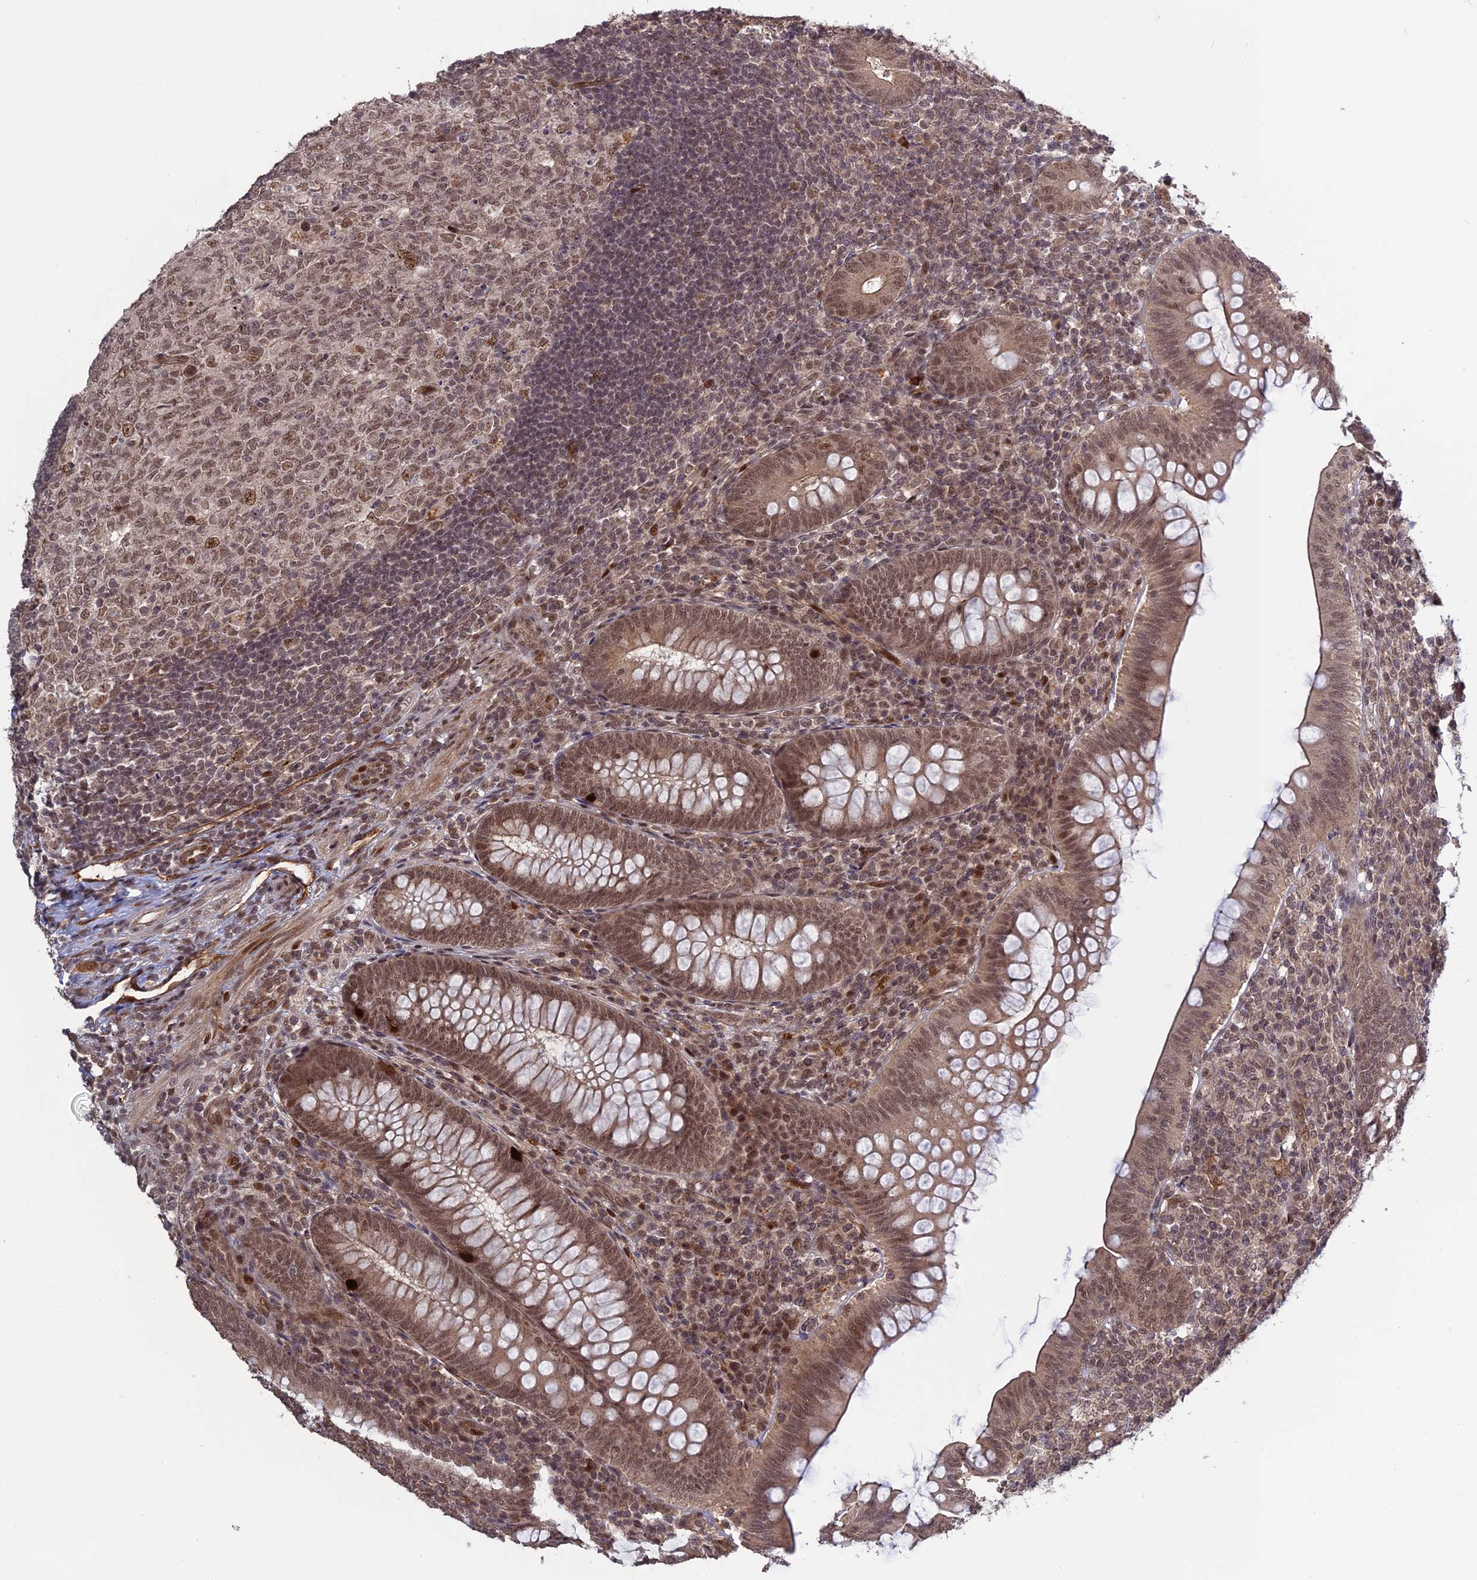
{"staining": {"intensity": "moderate", "quantity": ">75%", "location": "cytoplasmic/membranous,nuclear"}, "tissue": "appendix", "cell_type": "Glandular cells", "image_type": "normal", "snomed": [{"axis": "morphology", "description": "Normal tissue, NOS"}, {"axis": "topography", "description": "Appendix"}], "caption": "IHC micrograph of normal appendix: human appendix stained using IHC exhibits medium levels of moderate protein expression localized specifically in the cytoplasmic/membranous,nuclear of glandular cells, appearing as a cytoplasmic/membranous,nuclear brown color.", "gene": "PKIG", "patient": {"sex": "male", "age": 14}}